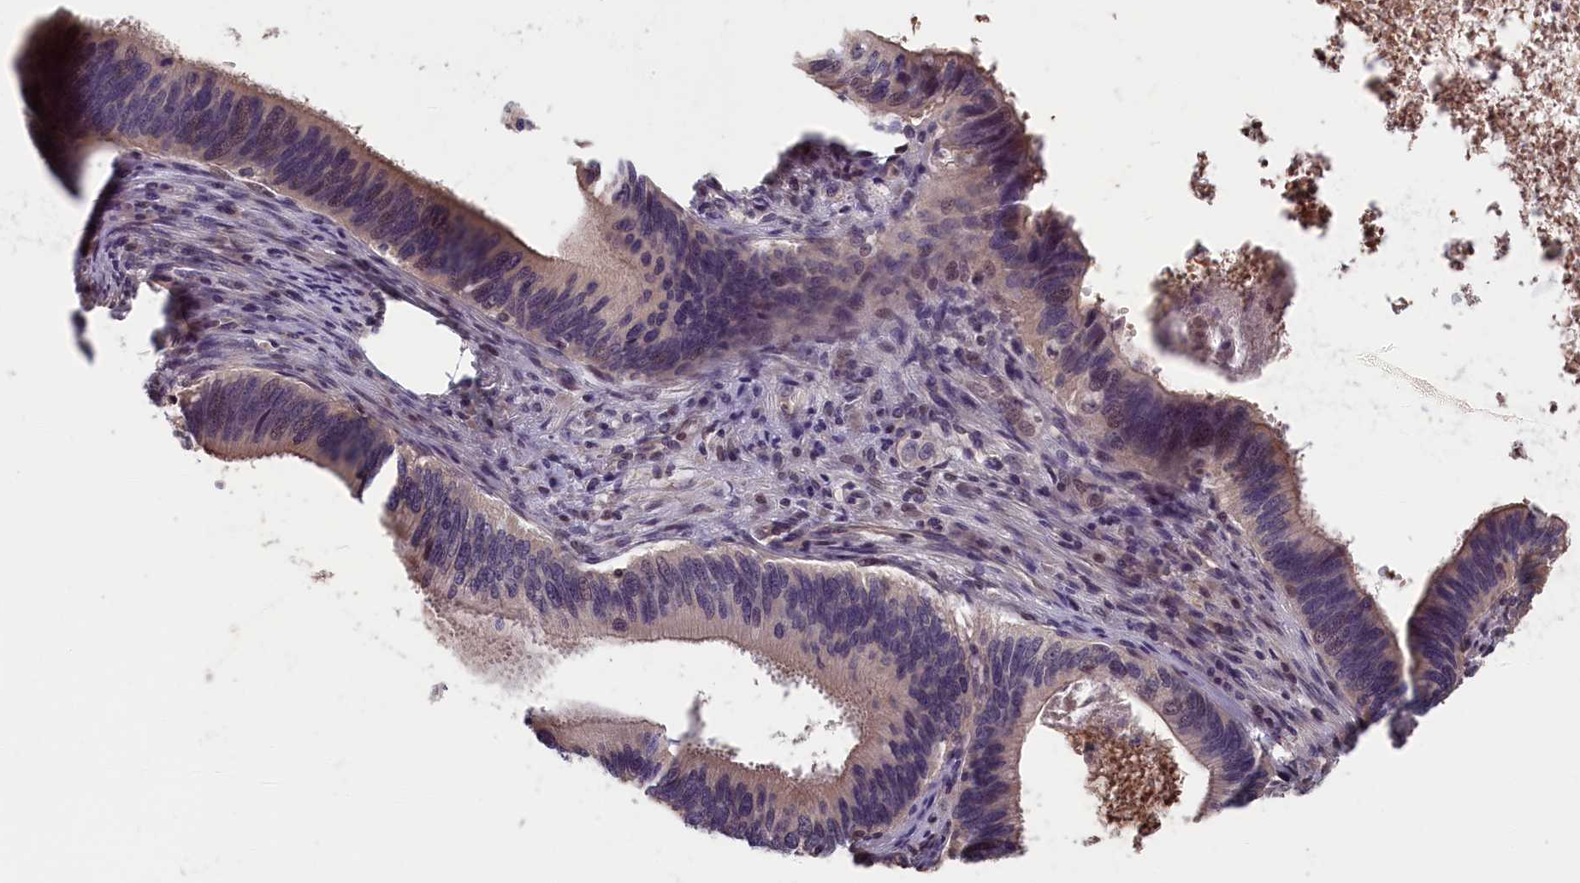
{"staining": {"intensity": "weak", "quantity": "25%-75%", "location": "cytoplasmic/membranous,nuclear"}, "tissue": "cervical cancer", "cell_type": "Tumor cells", "image_type": "cancer", "snomed": [{"axis": "morphology", "description": "Adenocarcinoma, NOS"}, {"axis": "topography", "description": "Cervix"}], "caption": "Weak cytoplasmic/membranous and nuclear protein staining is seen in approximately 25%-75% of tumor cells in cervical cancer (adenocarcinoma). Nuclei are stained in blue.", "gene": "TMEM116", "patient": {"sex": "female", "age": 42}}